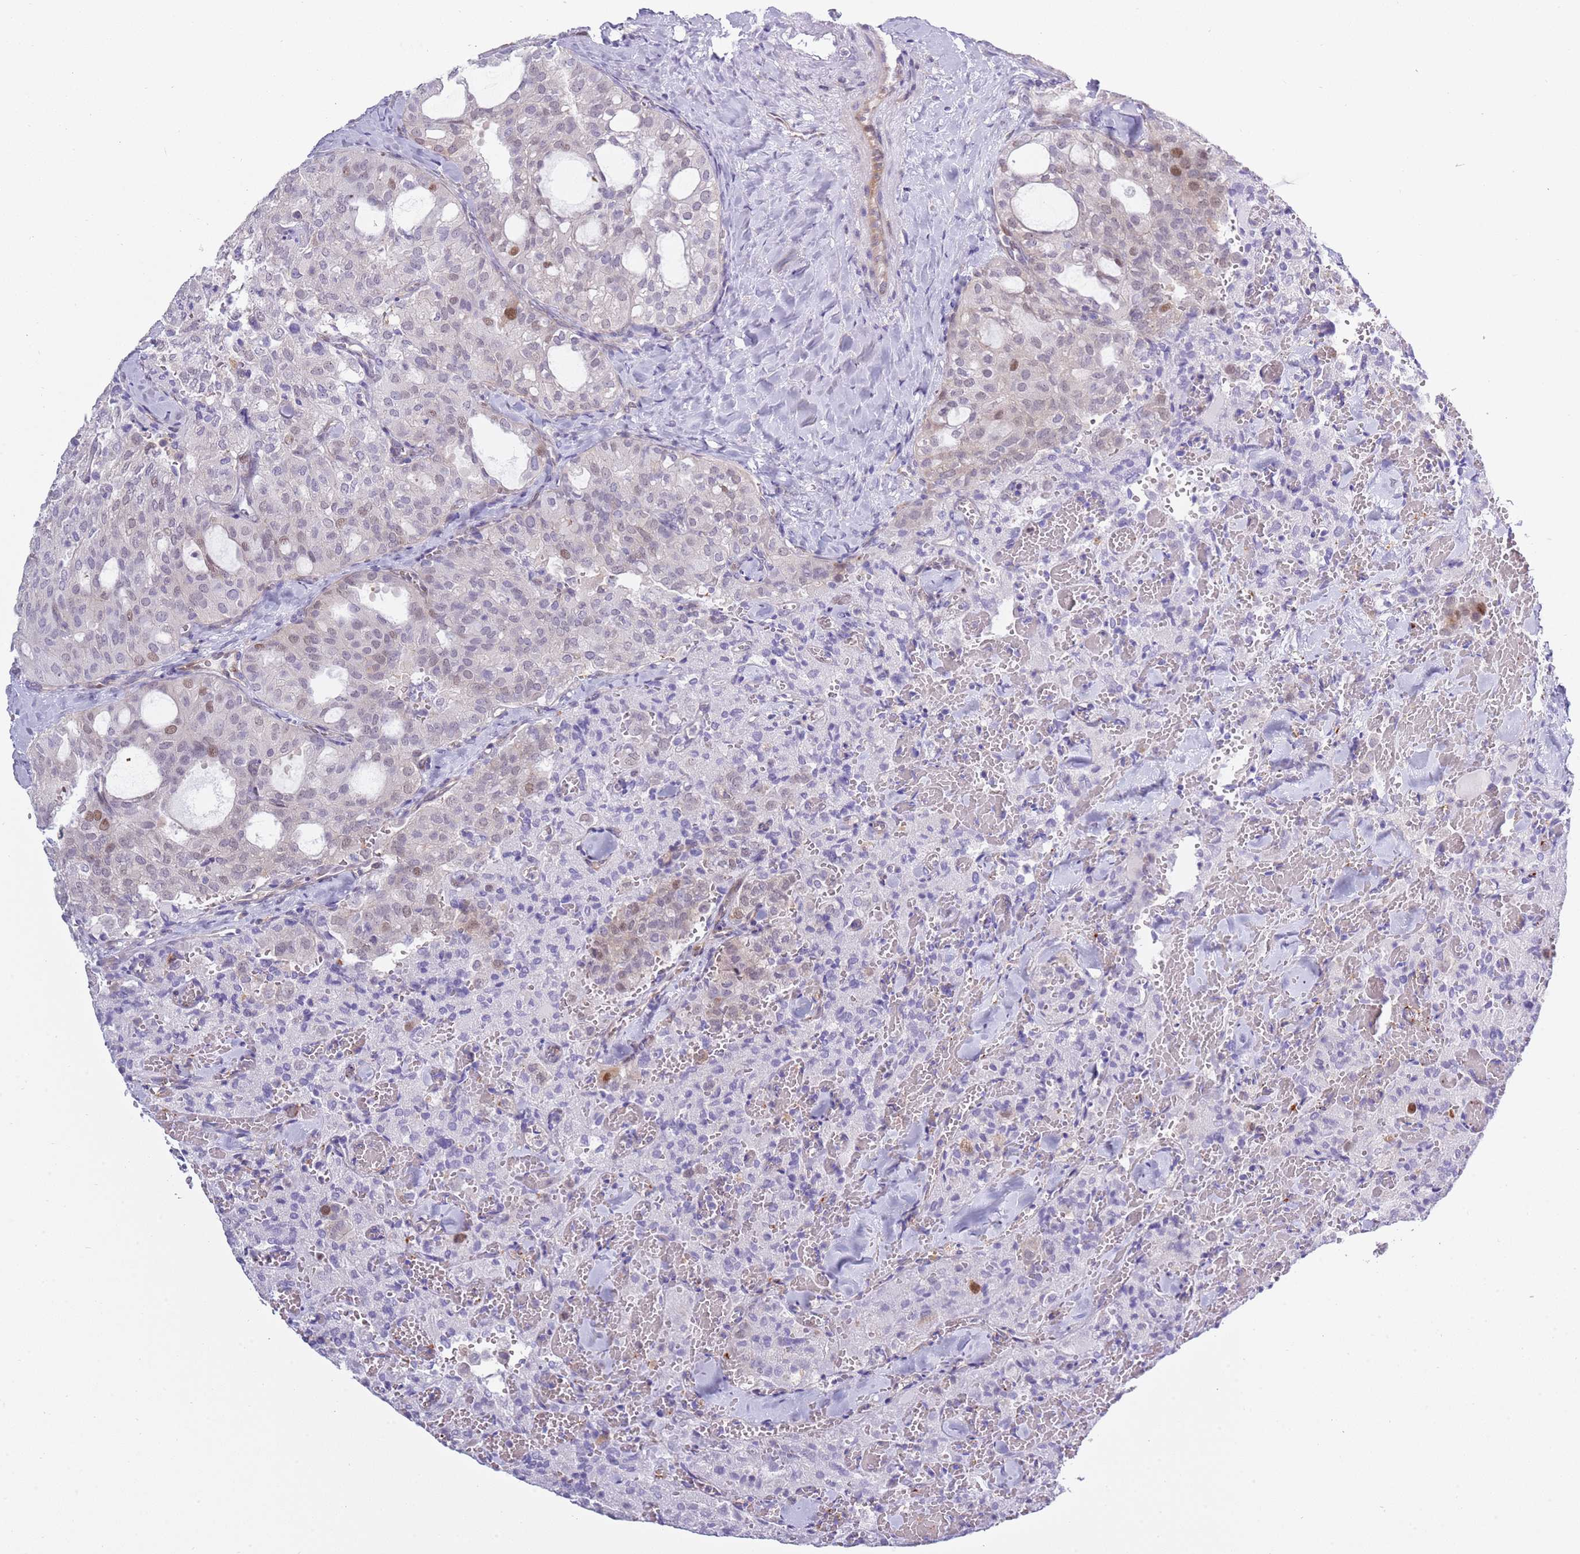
{"staining": {"intensity": "moderate", "quantity": "<25%", "location": "nuclear"}, "tissue": "thyroid cancer", "cell_type": "Tumor cells", "image_type": "cancer", "snomed": [{"axis": "morphology", "description": "Follicular adenoma carcinoma, NOS"}, {"axis": "topography", "description": "Thyroid gland"}], "caption": "Thyroid follicular adenoma carcinoma stained with immunohistochemistry (IHC) displays moderate nuclear positivity in approximately <25% of tumor cells.", "gene": "NBPF6", "patient": {"sex": "male", "age": 75}}